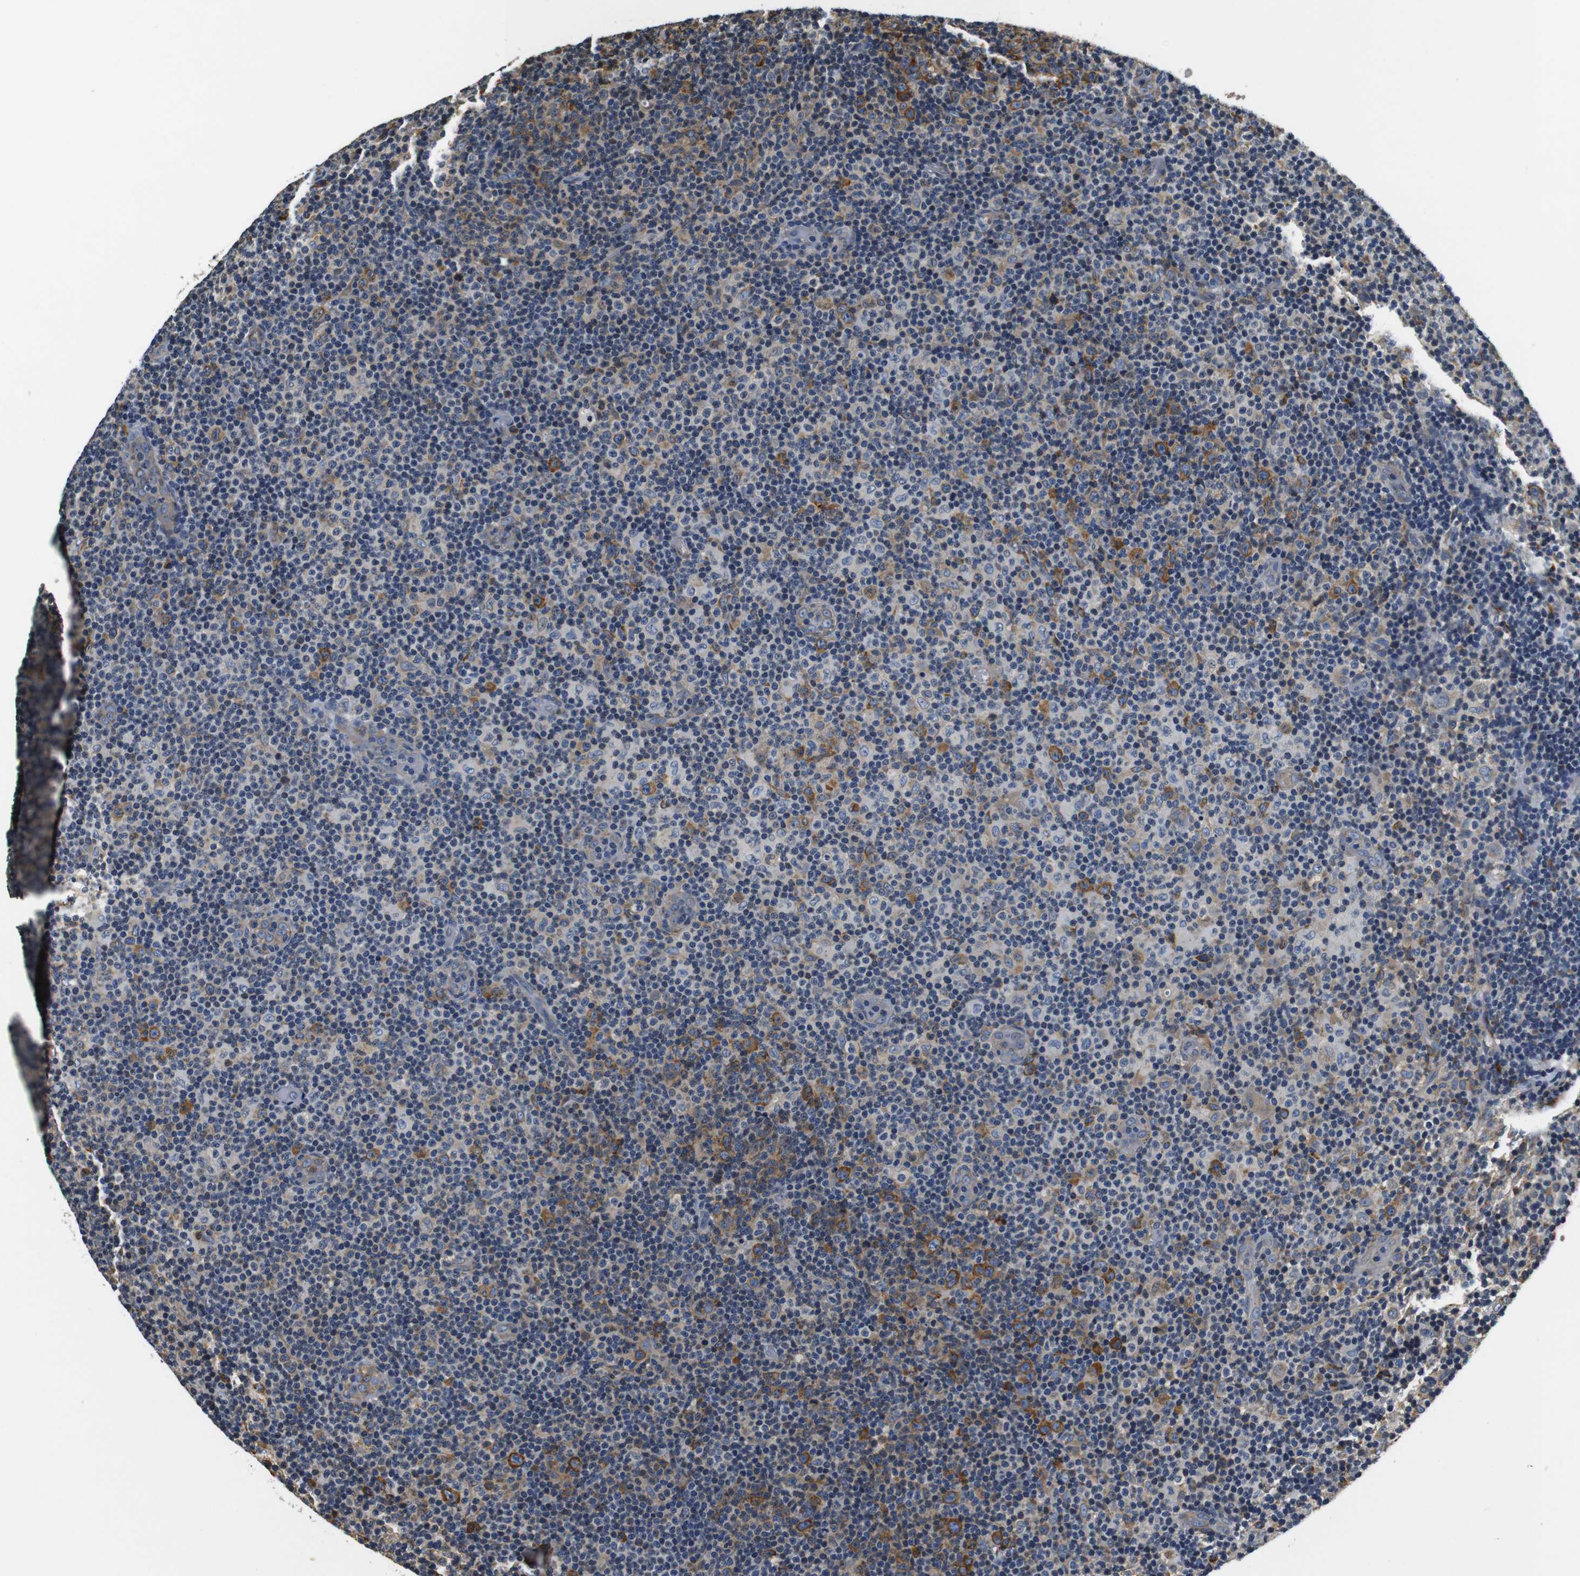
{"staining": {"intensity": "moderate", "quantity": "<25%", "location": "cytoplasmic/membranous"}, "tissue": "lymphoma", "cell_type": "Tumor cells", "image_type": "cancer", "snomed": [{"axis": "morphology", "description": "Malignant lymphoma, non-Hodgkin's type, Low grade"}, {"axis": "topography", "description": "Lymph node"}], "caption": "An immunohistochemistry (IHC) image of neoplastic tissue is shown. Protein staining in brown labels moderate cytoplasmic/membranous positivity in lymphoma within tumor cells.", "gene": "COL1A1", "patient": {"sex": "male", "age": 83}}